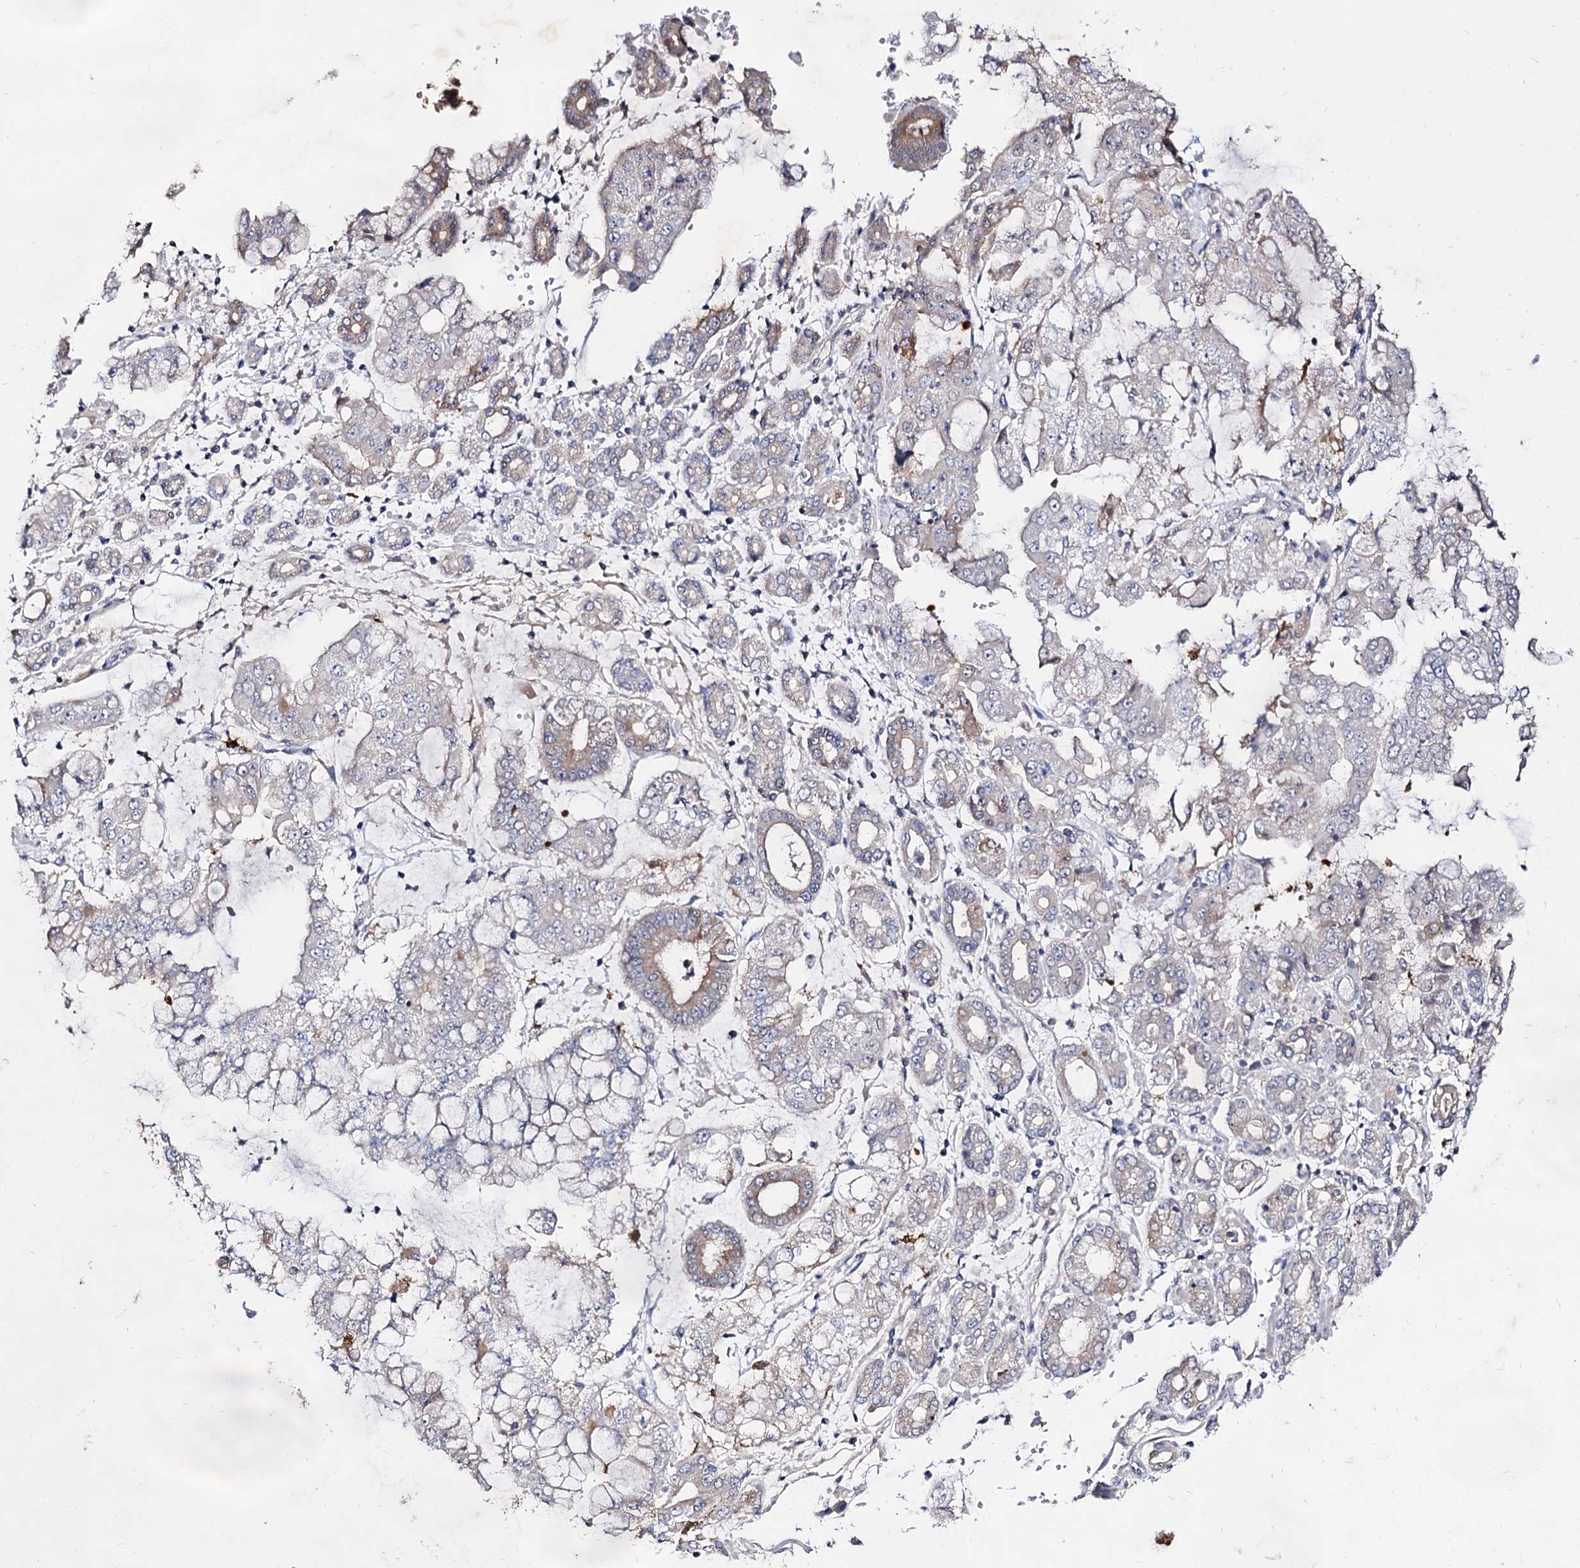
{"staining": {"intensity": "weak", "quantity": "<25%", "location": "cytoplasmic/membranous"}, "tissue": "stomach cancer", "cell_type": "Tumor cells", "image_type": "cancer", "snomed": [{"axis": "morphology", "description": "Adenocarcinoma, NOS"}, {"axis": "topography", "description": "Stomach"}], "caption": "A histopathology image of human adenocarcinoma (stomach) is negative for staining in tumor cells. (Immunohistochemistry, brightfield microscopy, high magnification).", "gene": "ARFIP2", "patient": {"sex": "male", "age": 76}}